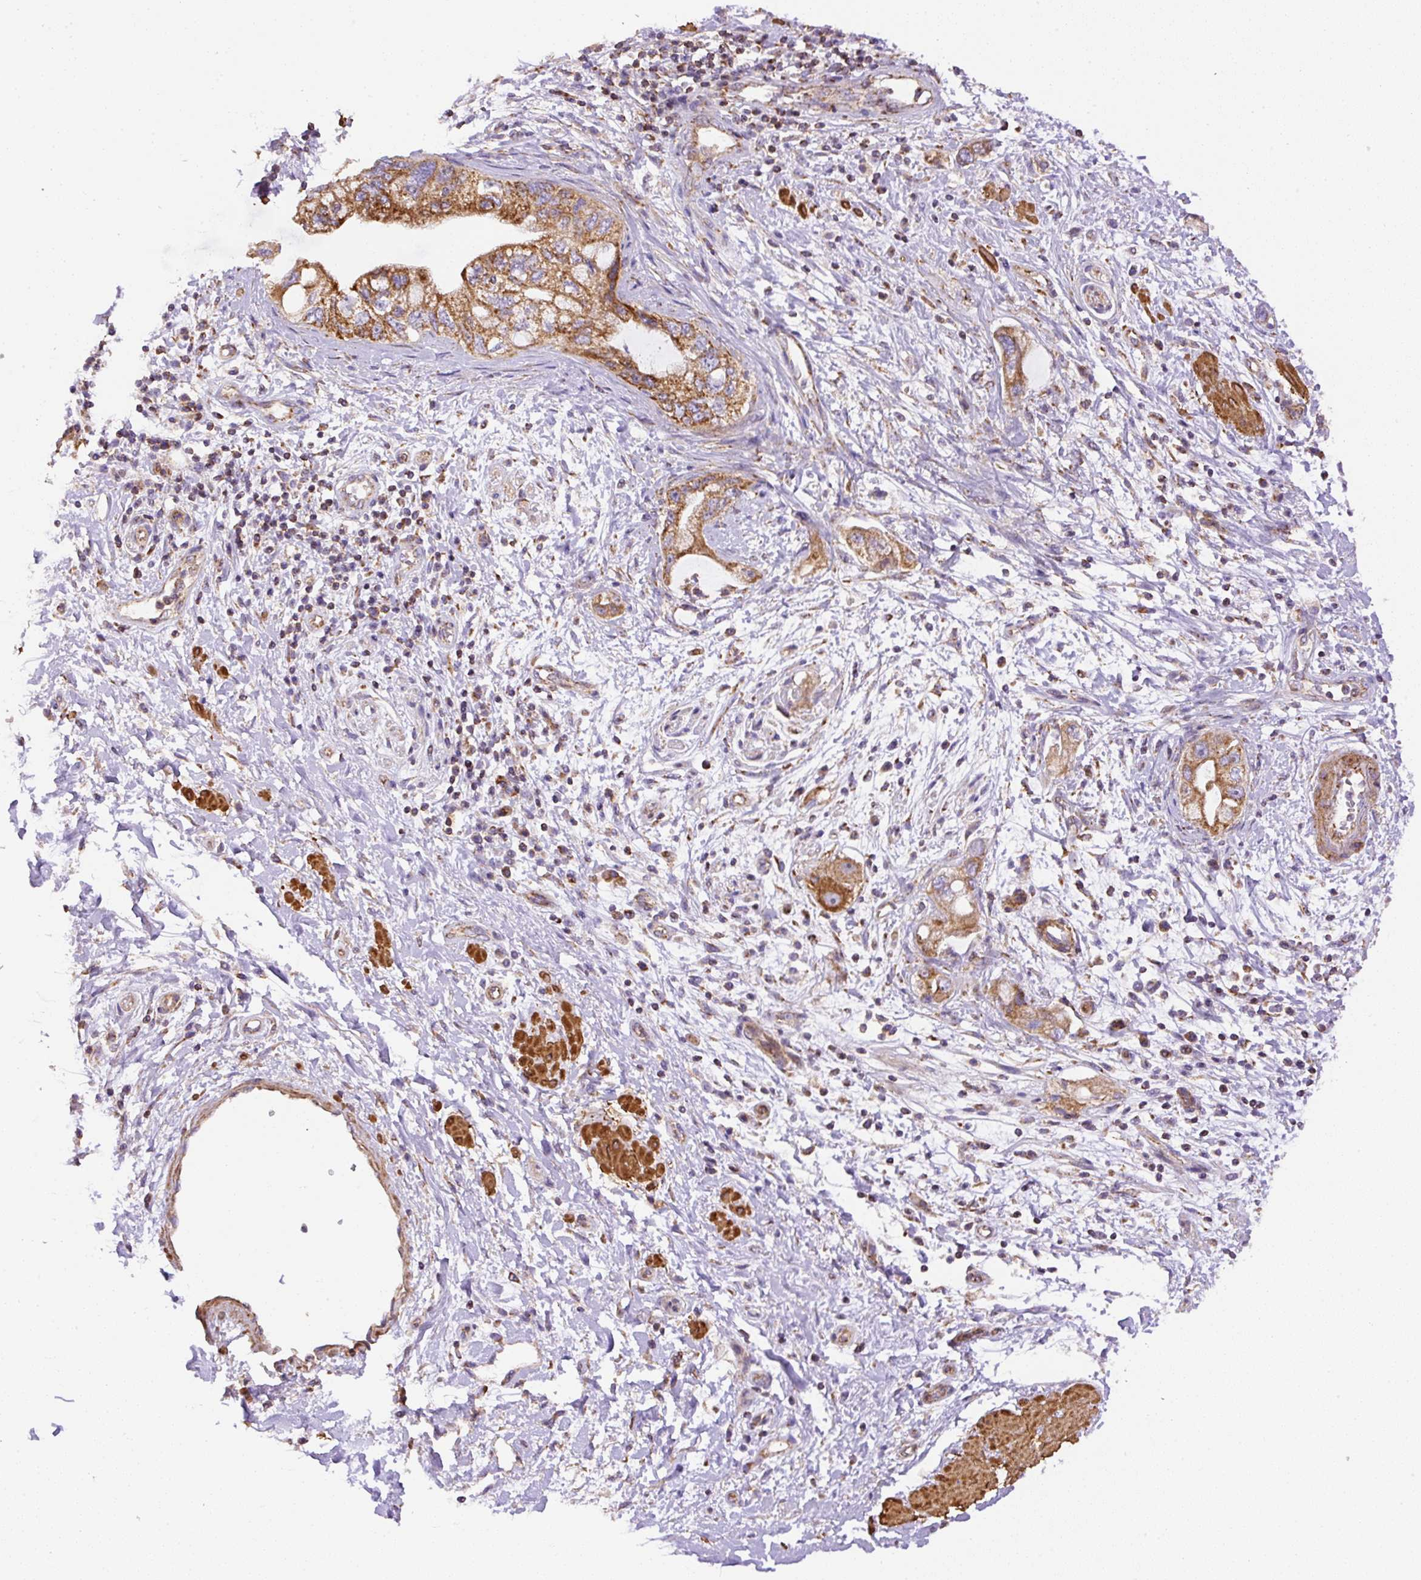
{"staining": {"intensity": "strong", "quantity": ">75%", "location": "cytoplasmic/membranous"}, "tissue": "pancreatic cancer", "cell_type": "Tumor cells", "image_type": "cancer", "snomed": [{"axis": "morphology", "description": "Adenocarcinoma, NOS"}, {"axis": "topography", "description": "Pancreas"}], "caption": "A brown stain labels strong cytoplasmic/membranous positivity of a protein in human pancreatic cancer tumor cells.", "gene": "NDUFAF2", "patient": {"sex": "female", "age": 73}}